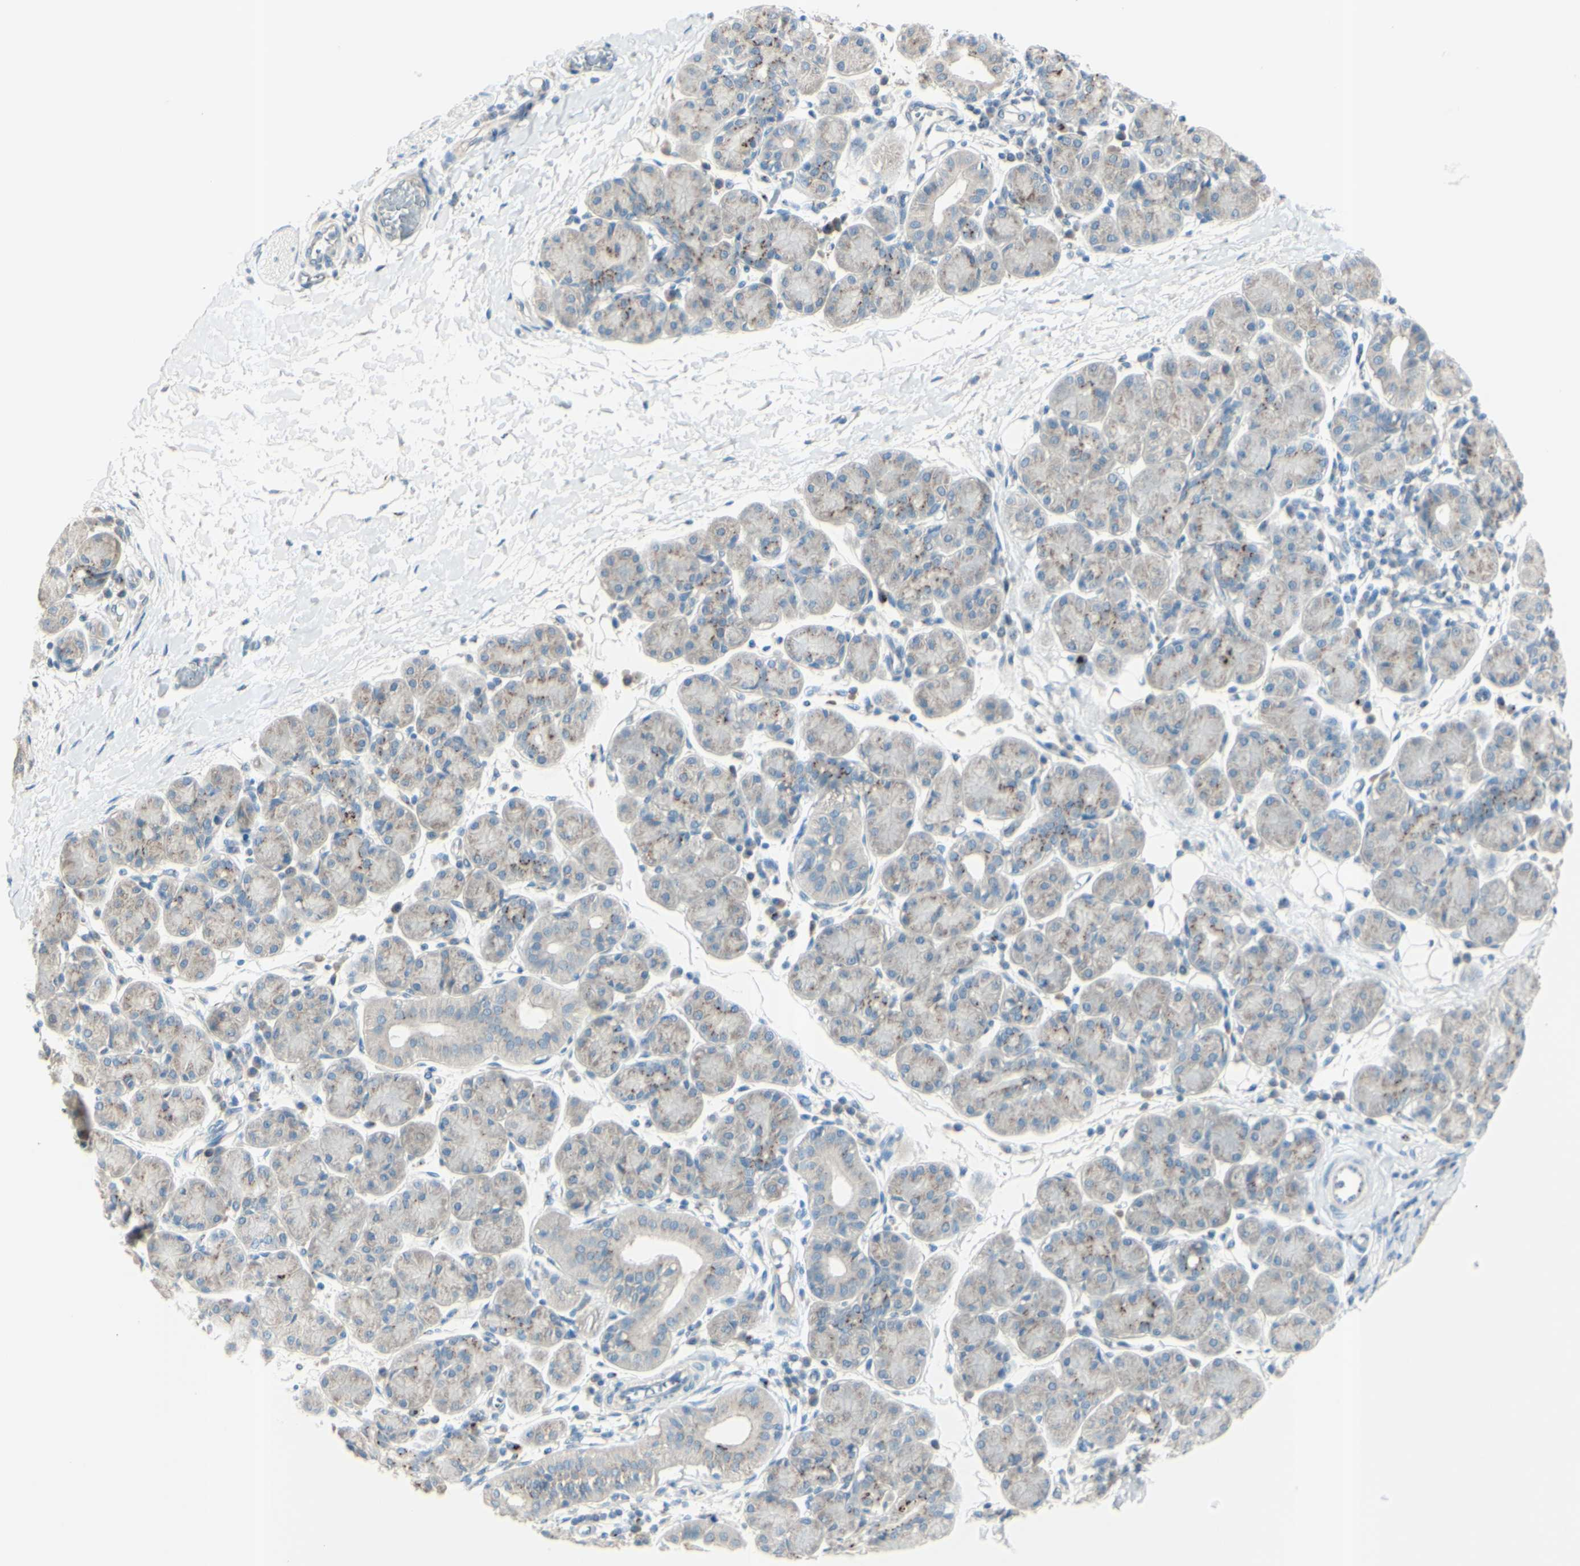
{"staining": {"intensity": "weak", "quantity": "<25%", "location": "cytoplasmic/membranous"}, "tissue": "salivary gland", "cell_type": "Glandular cells", "image_type": "normal", "snomed": [{"axis": "morphology", "description": "Normal tissue, NOS"}, {"axis": "morphology", "description": "Inflammation, NOS"}, {"axis": "topography", "description": "Lymph node"}, {"axis": "topography", "description": "Salivary gland"}], "caption": "Immunohistochemistry photomicrograph of unremarkable human salivary gland stained for a protein (brown), which exhibits no positivity in glandular cells.", "gene": "B4GALT1", "patient": {"sex": "male", "age": 3}}